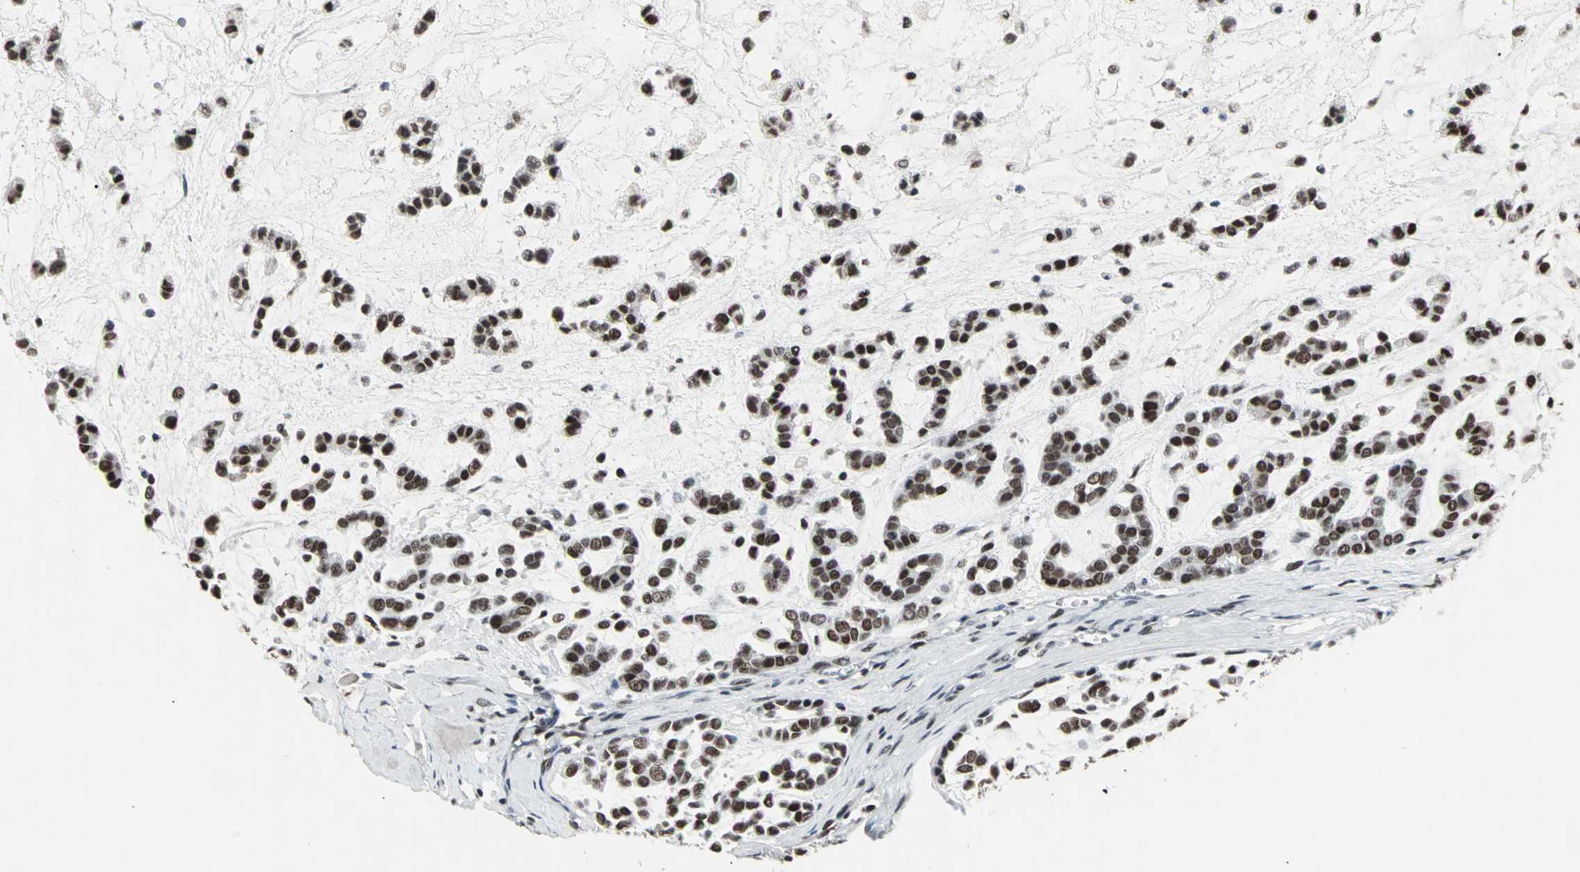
{"staining": {"intensity": "moderate", "quantity": ">75%", "location": "nuclear"}, "tissue": "head and neck cancer", "cell_type": "Tumor cells", "image_type": "cancer", "snomed": [{"axis": "morphology", "description": "Adenocarcinoma, NOS"}, {"axis": "morphology", "description": "Adenoma, NOS"}, {"axis": "topography", "description": "Head-Neck"}], "caption": "The micrograph shows staining of adenoma (head and neck), revealing moderate nuclear protein expression (brown color) within tumor cells.", "gene": "PNKP", "patient": {"sex": "female", "age": 55}}